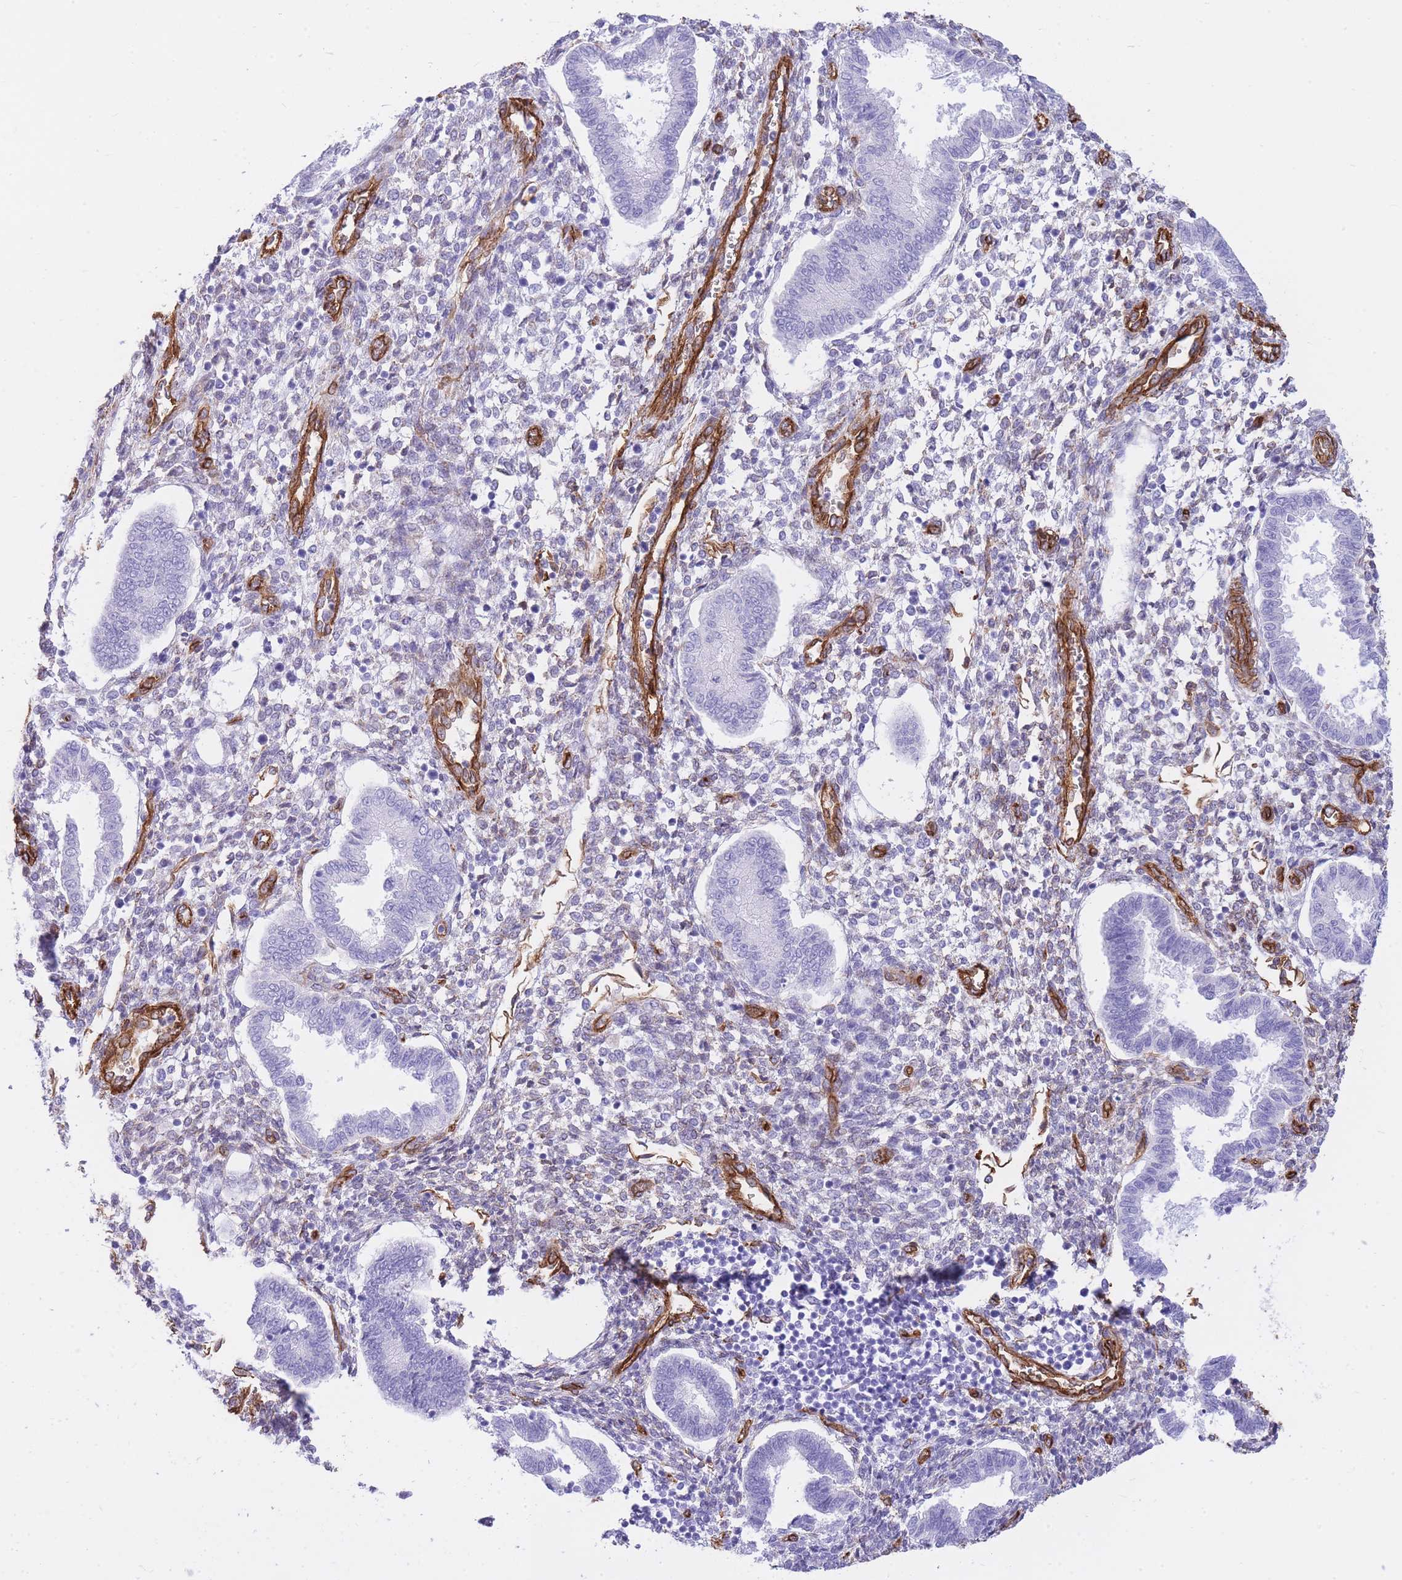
{"staining": {"intensity": "strong", "quantity": "25%-75%", "location": "cytoplasmic/membranous"}, "tissue": "endometrium", "cell_type": "Cells in endometrial stroma", "image_type": "normal", "snomed": [{"axis": "morphology", "description": "Normal tissue, NOS"}, {"axis": "topography", "description": "Endometrium"}], "caption": "Immunohistochemistry histopathology image of benign endometrium: human endometrium stained using IHC shows high levels of strong protein expression localized specifically in the cytoplasmic/membranous of cells in endometrial stroma, appearing as a cytoplasmic/membranous brown color.", "gene": "CAVIN1", "patient": {"sex": "female", "age": 24}}